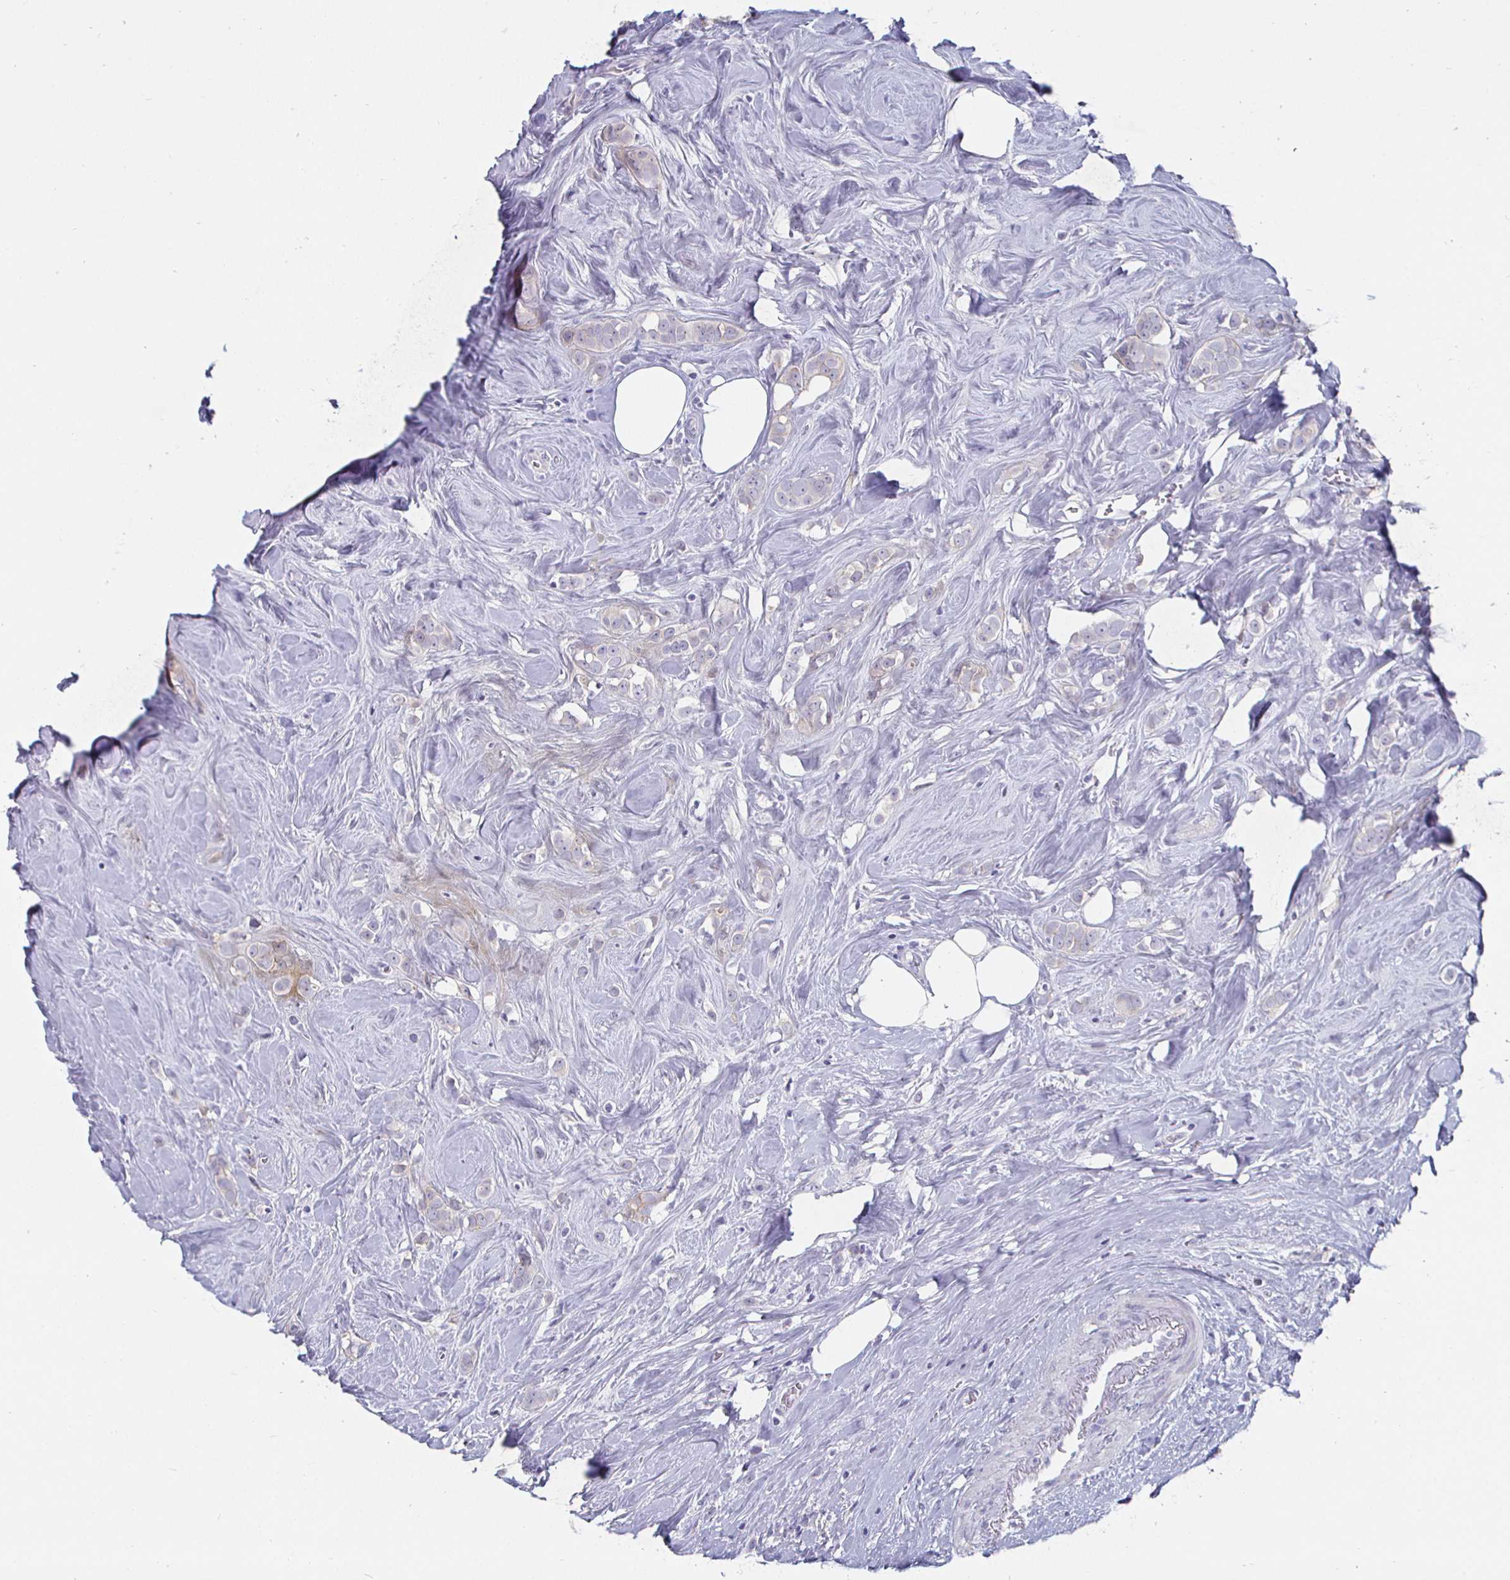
{"staining": {"intensity": "negative", "quantity": "none", "location": "none"}, "tissue": "breast cancer", "cell_type": "Tumor cells", "image_type": "cancer", "snomed": [{"axis": "morphology", "description": "Duct carcinoma"}, {"axis": "topography", "description": "Breast"}], "caption": "Histopathology image shows no significant protein staining in tumor cells of breast invasive ductal carcinoma.", "gene": "ENPP1", "patient": {"sex": "female", "age": 80}}